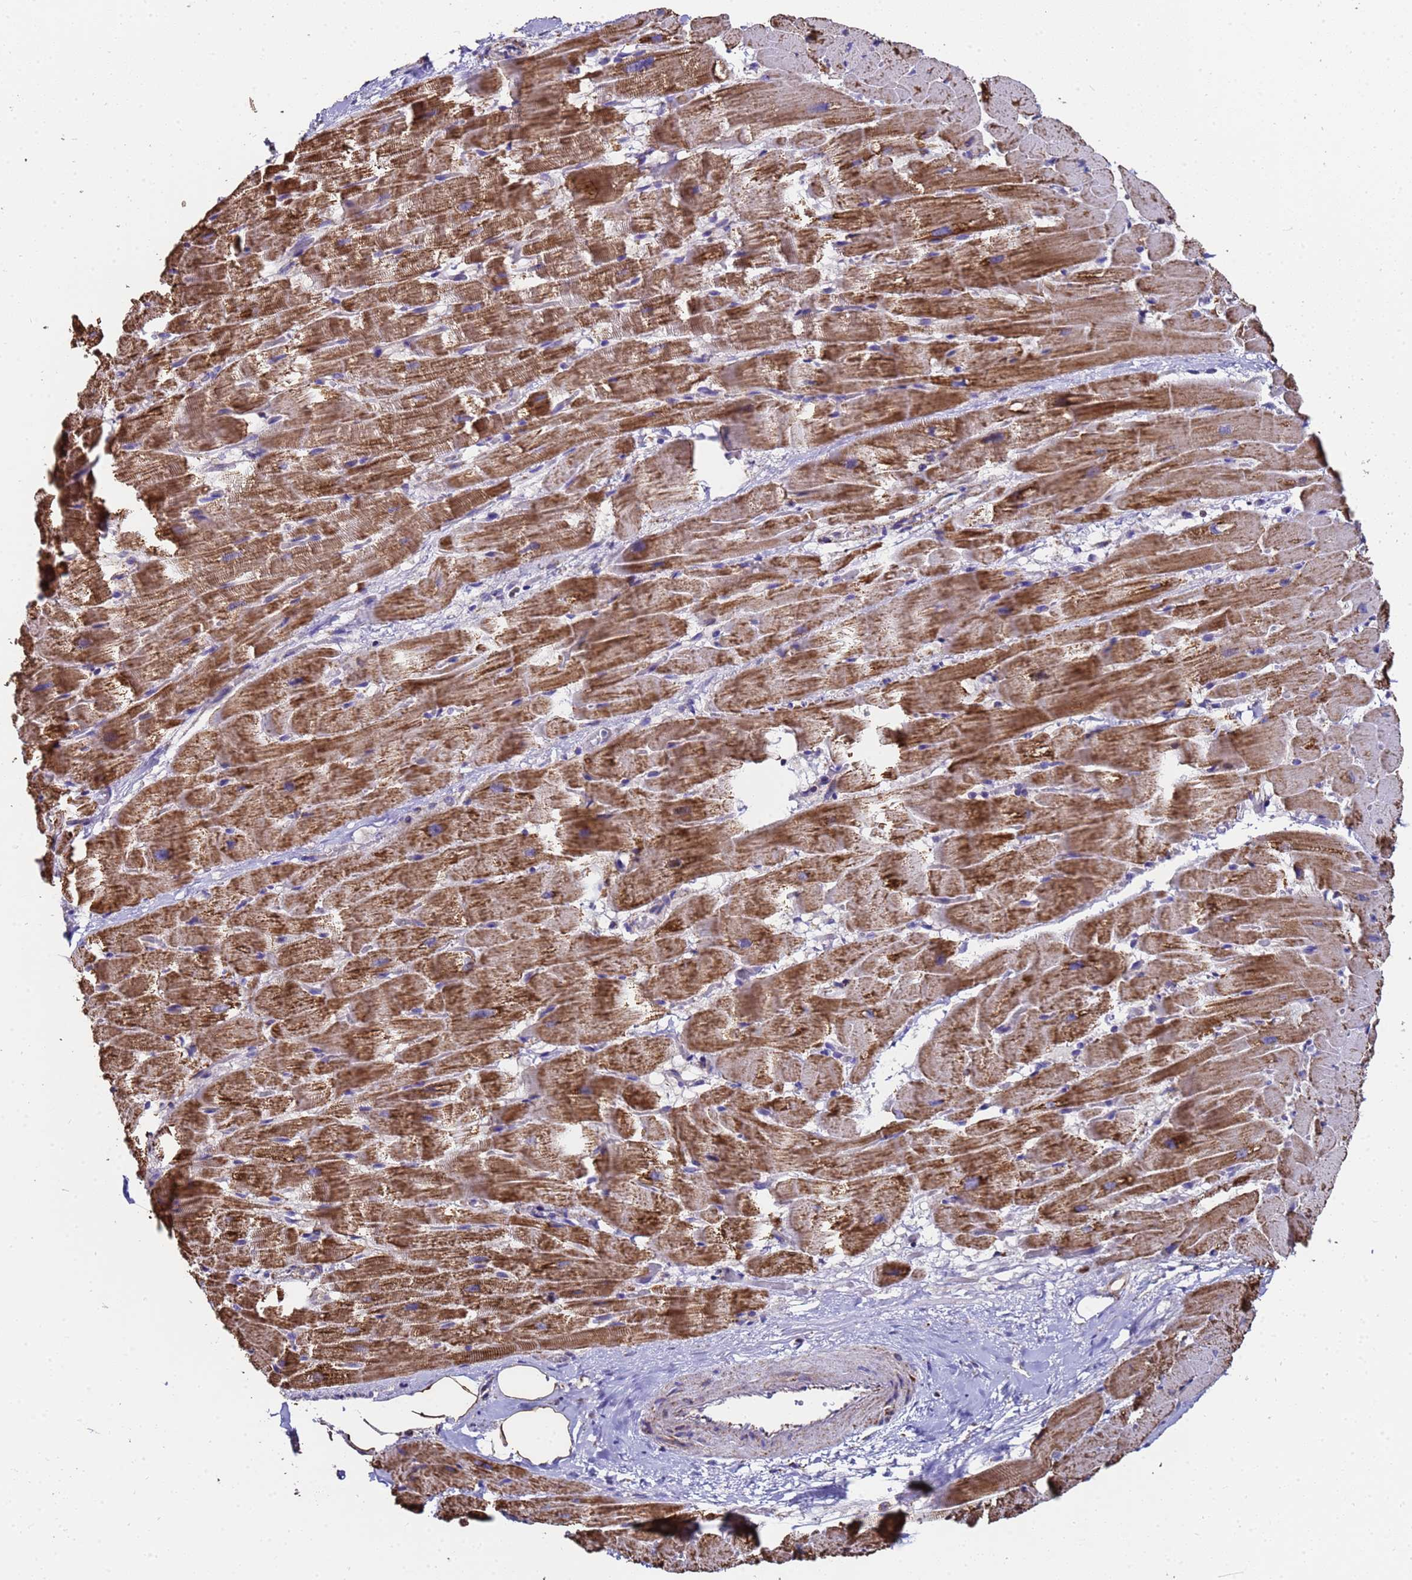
{"staining": {"intensity": "strong", "quantity": ">75%", "location": "cytoplasmic/membranous"}, "tissue": "heart muscle", "cell_type": "Cardiomyocytes", "image_type": "normal", "snomed": [{"axis": "morphology", "description": "Normal tissue, NOS"}, {"axis": "topography", "description": "Heart"}], "caption": "Heart muscle stained for a protein displays strong cytoplasmic/membranous positivity in cardiomyocytes. (Stains: DAB in brown, nuclei in blue, Microscopy: brightfield microscopy at high magnification).", "gene": "MRPS12", "patient": {"sex": "male", "age": 37}}